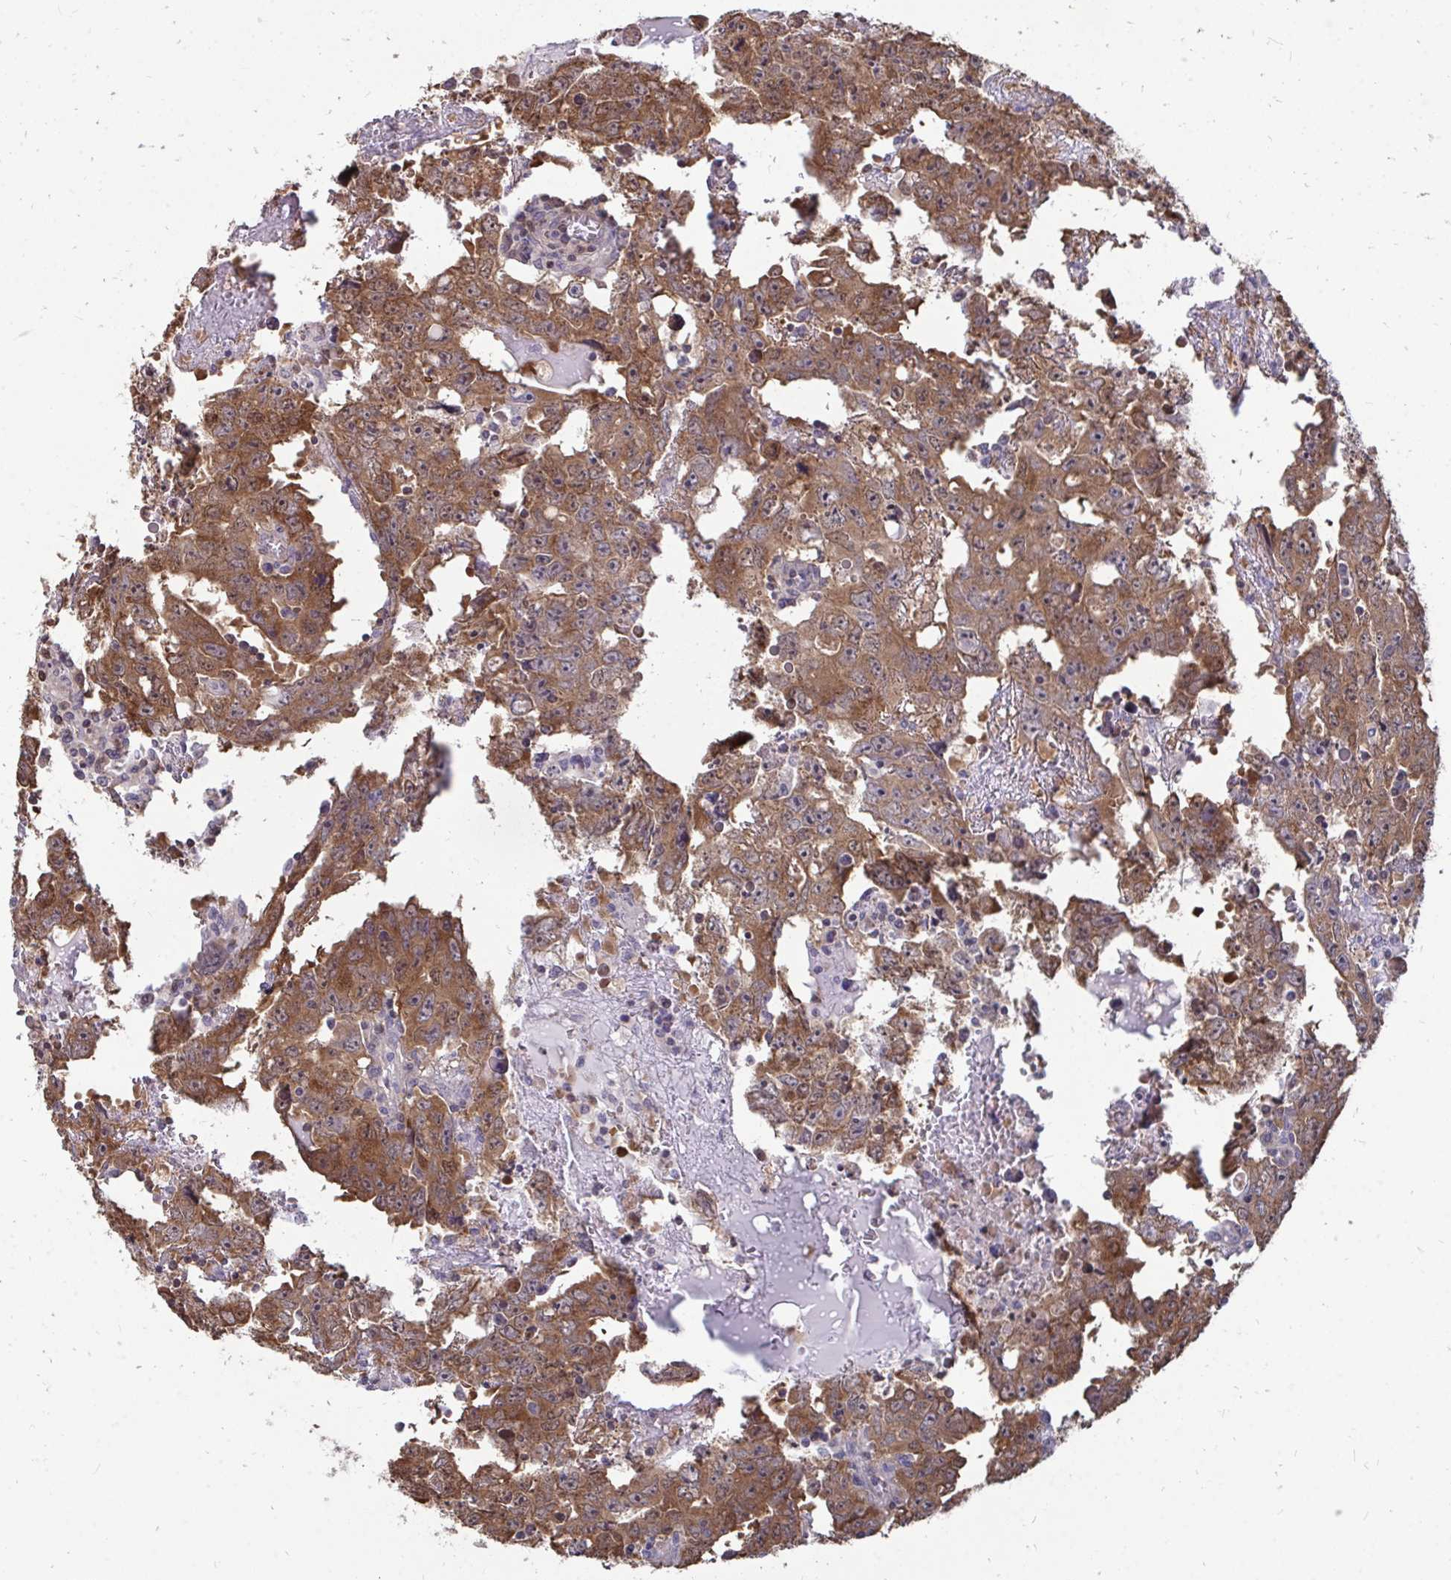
{"staining": {"intensity": "moderate", "quantity": ">75%", "location": "cytoplasmic/membranous"}, "tissue": "testis cancer", "cell_type": "Tumor cells", "image_type": "cancer", "snomed": [{"axis": "morphology", "description": "Carcinoma, Embryonal, NOS"}, {"axis": "topography", "description": "Testis"}], "caption": "This is an image of IHC staining of testis embryonal carcinoma, which shows moderate positivity in the cytoplasmic/membranous of tumor cells.", "gene": "DNAJA2", "patient": {"sex": "male", "age": 22}}